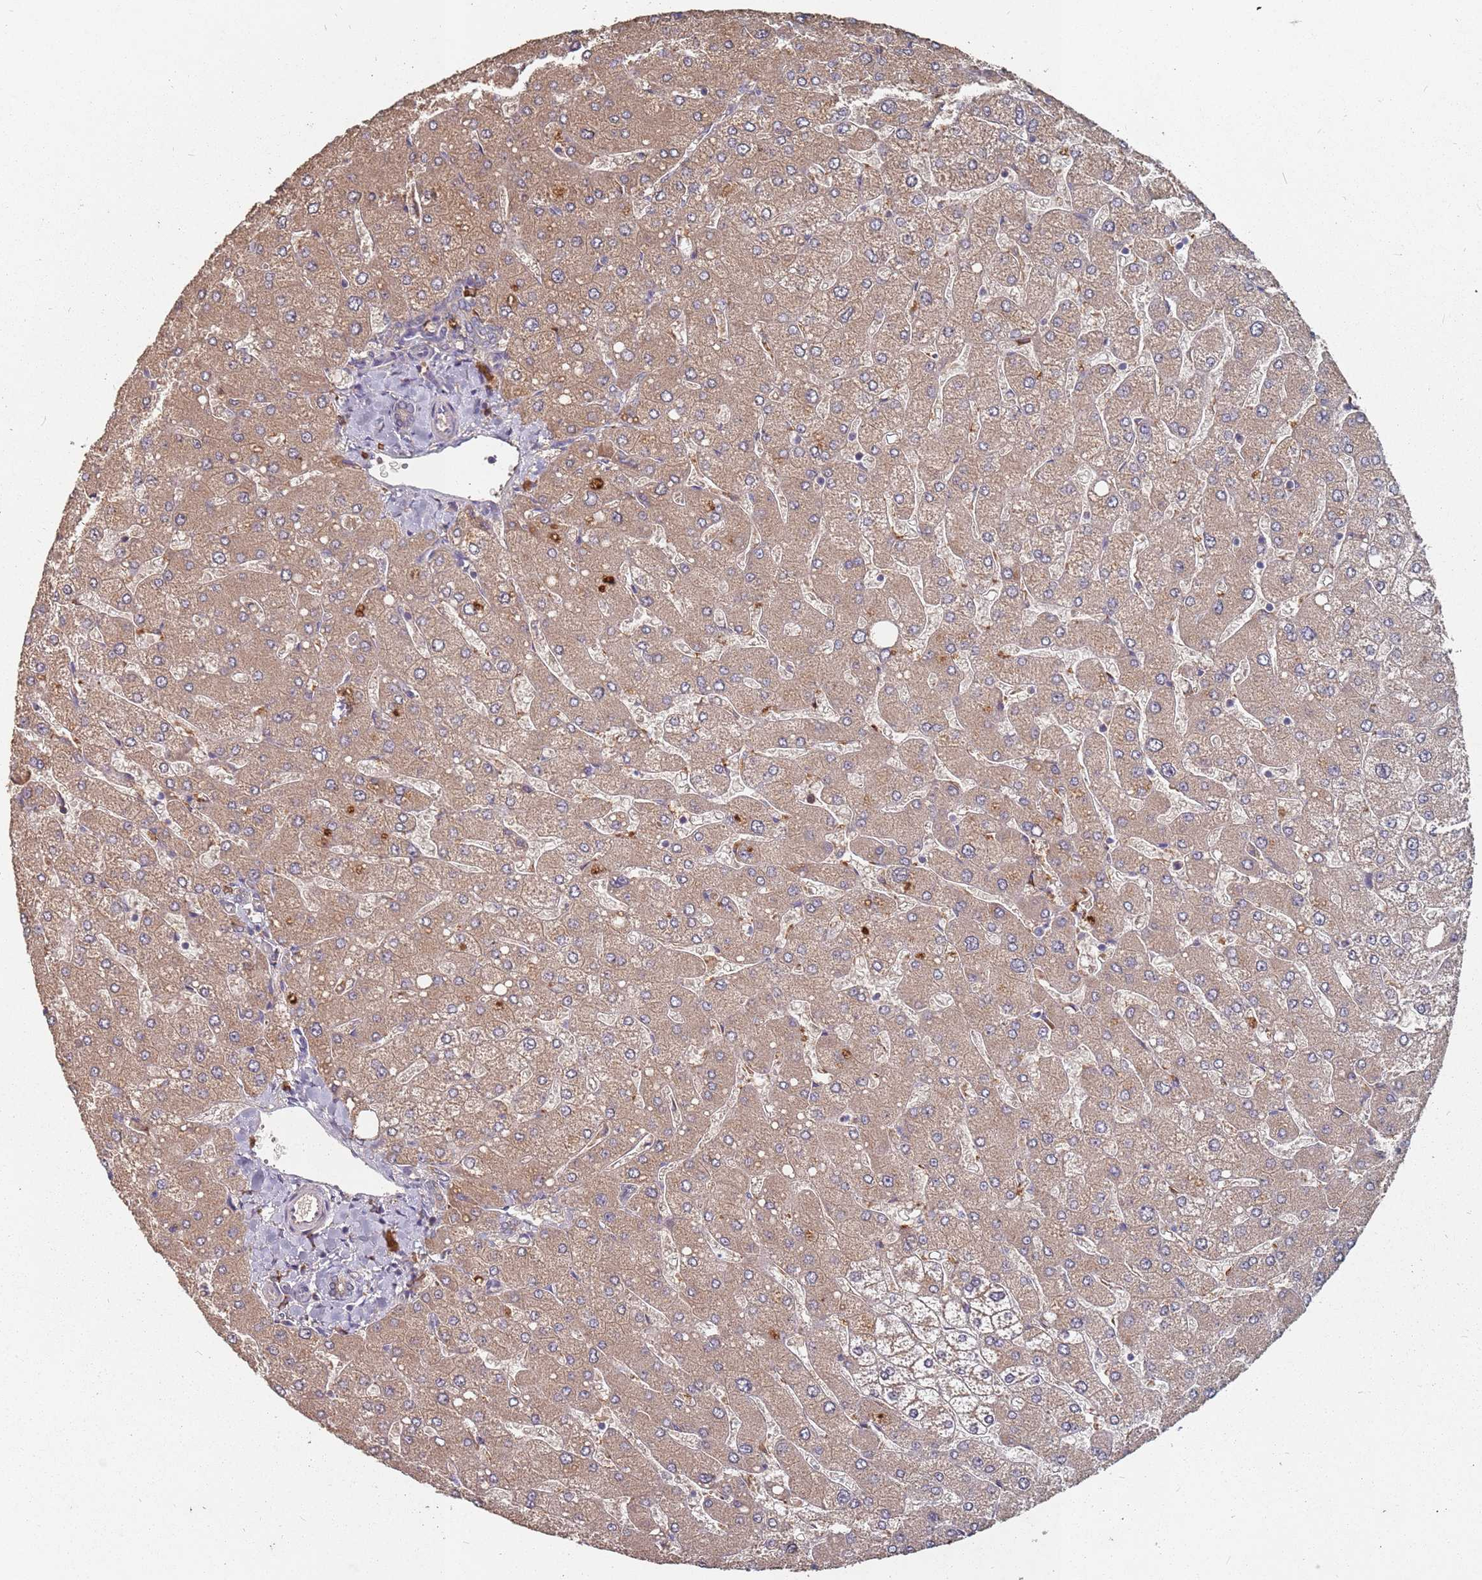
{"staining": {"intensity": "weak", "quantity": ">75%", "location": "cytoplasmic/membranous"}, "tissue": "liver", "cell_type": "Cholangiocytes", "image_type": "normal", "snomed": [{"axis": "morphology", "description": "Normal tissue, NOS"}, {"axis": "topography", "description": "Liver"}], "caption": "A high-resolution photomicrograph shows immunohistochemistry staining of normal liver, which displays weak cytoplasmic/membranous expression in approximately >75% of cholangiocytes. (Stains: DAB (3,3'-diaminobenzidine) in brown, nuclei in blue, Microscopy: brightfield microscopy at high magnification).", "gene": "ATG5", "patient": {"sex": "male", "age": 55}}